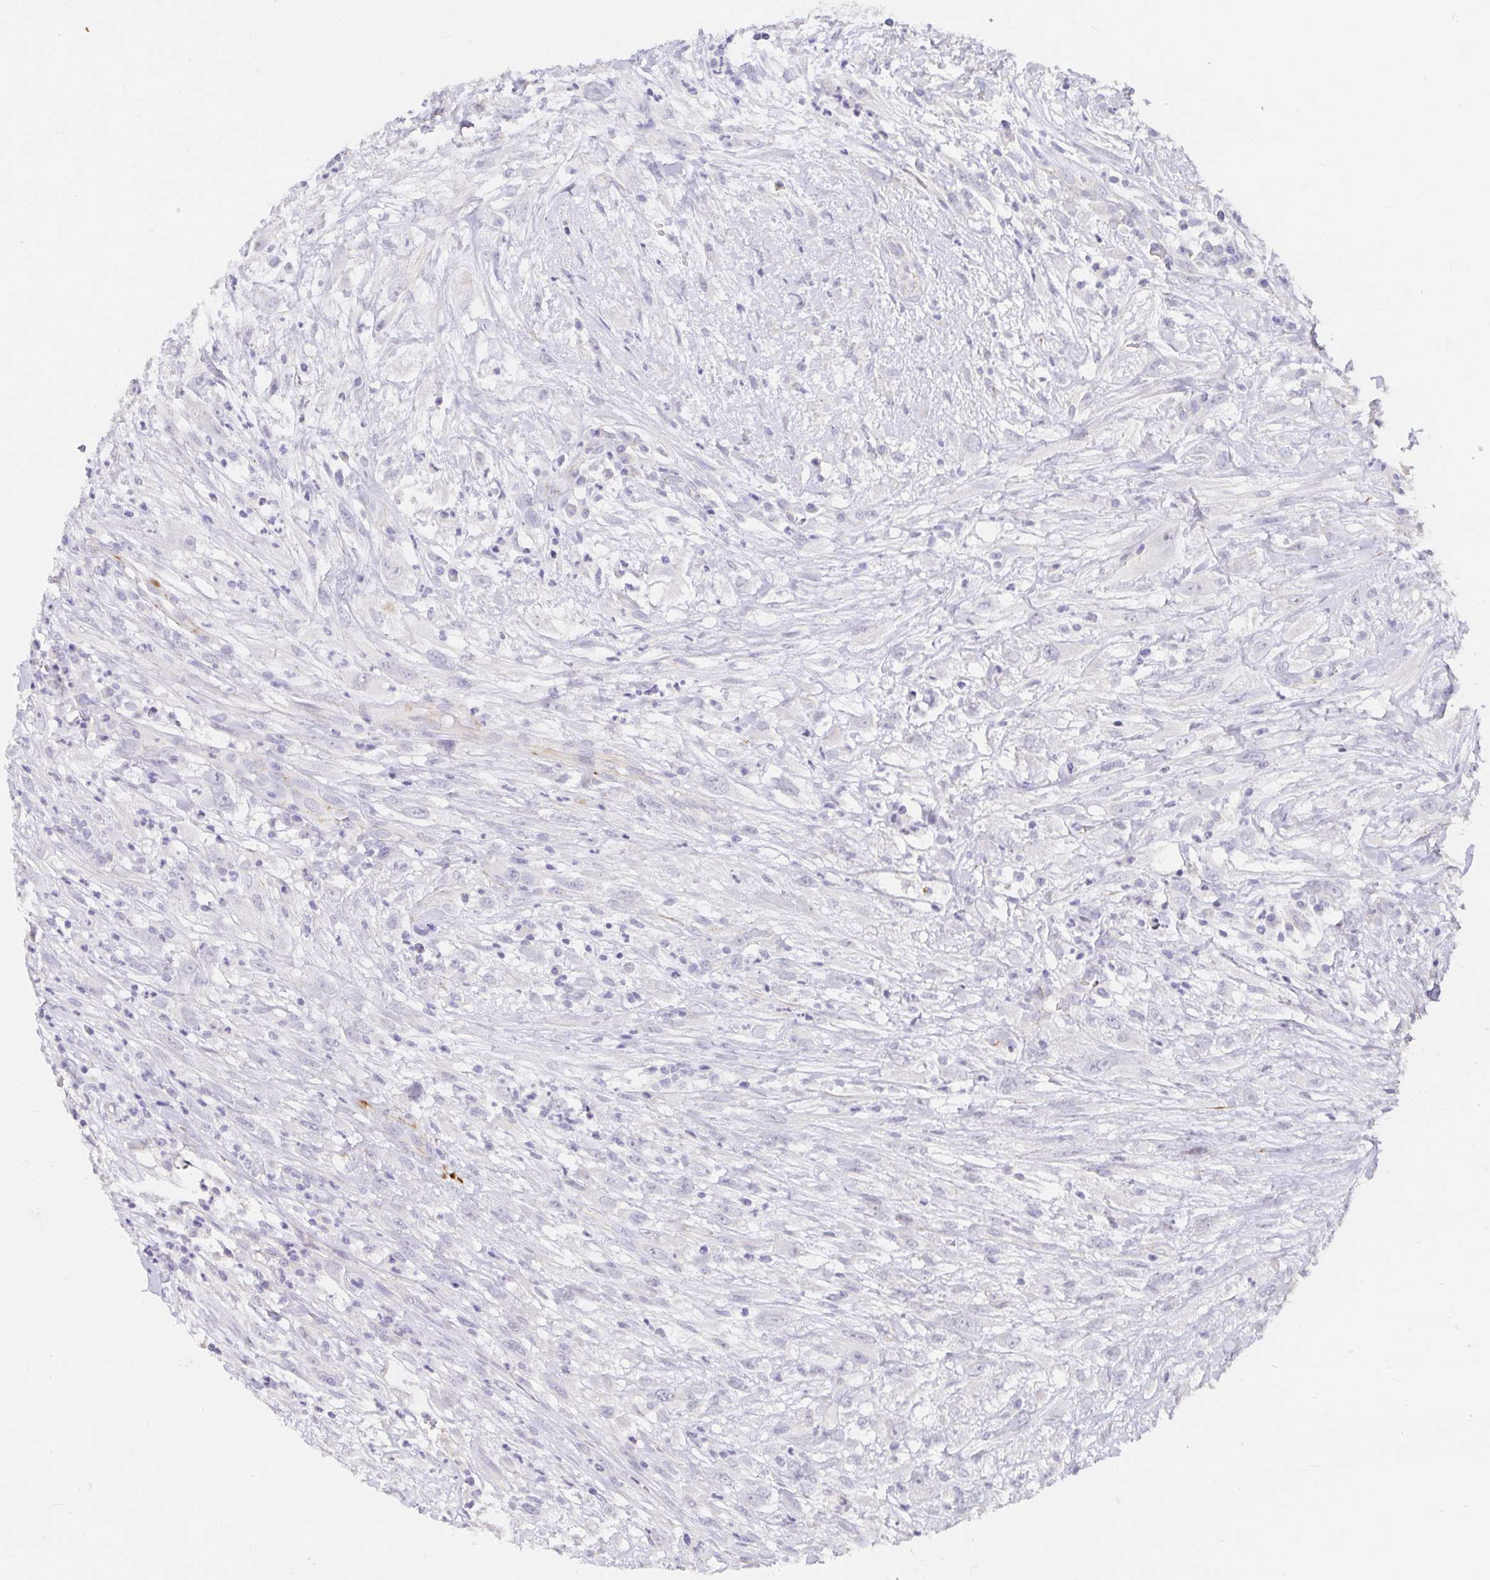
{"staining": {"intensity": "negative", "quantity": "none", "location": "none"}, "tissue": "head and neck cancer", "cell_type": "Tumor cells", "image_type": "cancer", "snomed": [{"axis": "morphology", "description": "Squamous cell carcinoma, NOS"}, {"axis": "topography", "description": "Head-Neck"}], "caption": "Photomicrograph shows no significant protein staining in tumor cells of squamous cell carcinoma (head and neck). The staining is performed using DAB (3,3'-diaminobenzidine) brown chromogen with nuclei counter-stained in using hematoxylin.", "gene": "PDX1", "patient": {"sex": "male", "age": 65}}